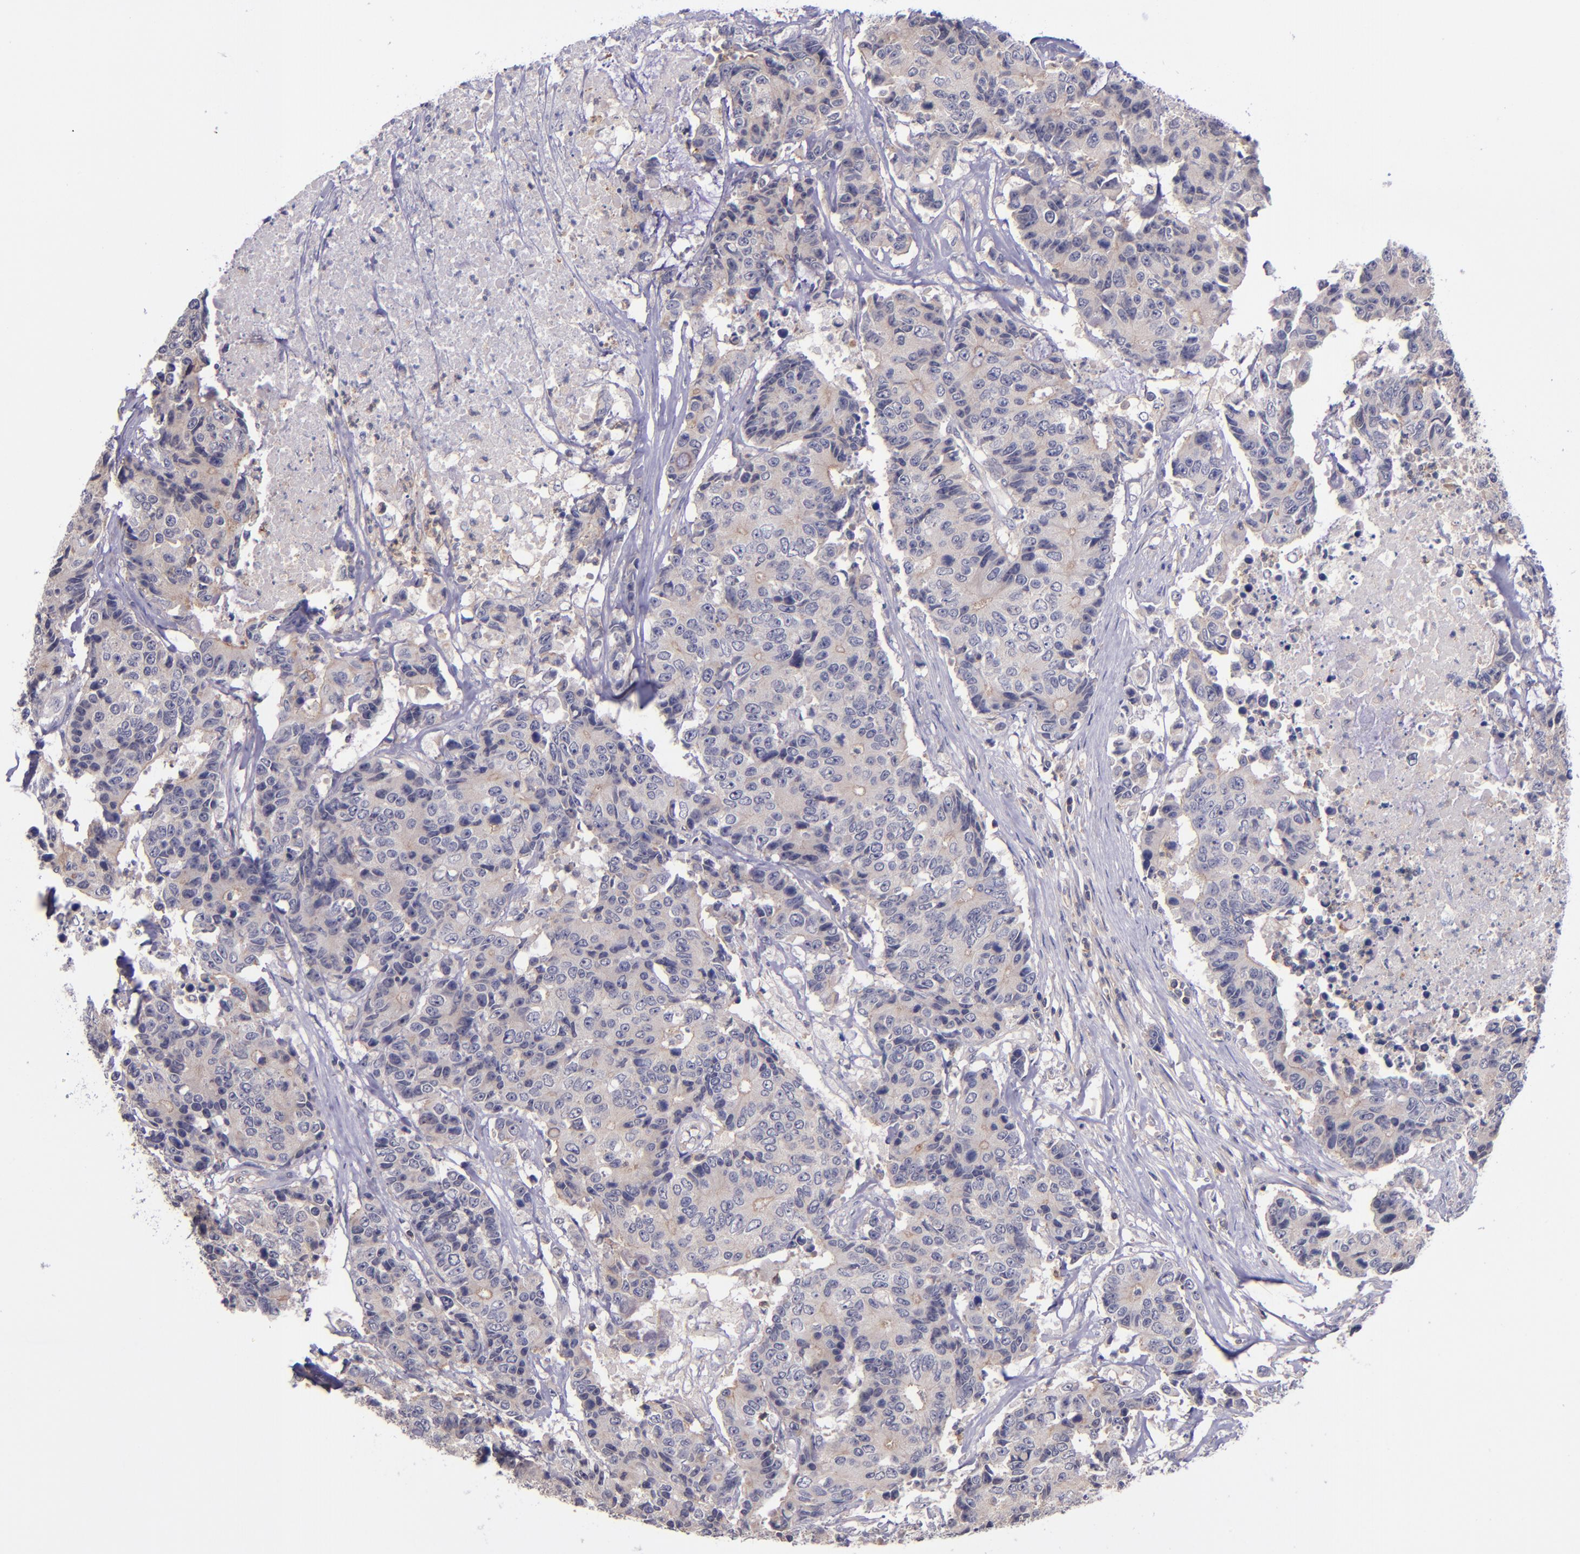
{"staining": {"intensity": "weak", "quantity": ">75%", "location": "cytoplasmic/membranous"}, "tissue": "colorectal cancer", "cell_type": "Tumor cells", "image_type": "cancer", "snomed": [{"axis": "morphology", "description": "Adenocarcinoma, NOS"}, {"axis": "topography", "description": "Colon"}], "caption": "Immunohistochemical staining of colorectal adenocarcinoma displays low levels of weak cytoplasmic/membranous protein positivity in about >75% of tumor cells.", "gene": "RBP4", "patient": {"sex": "female", "age": 86}}